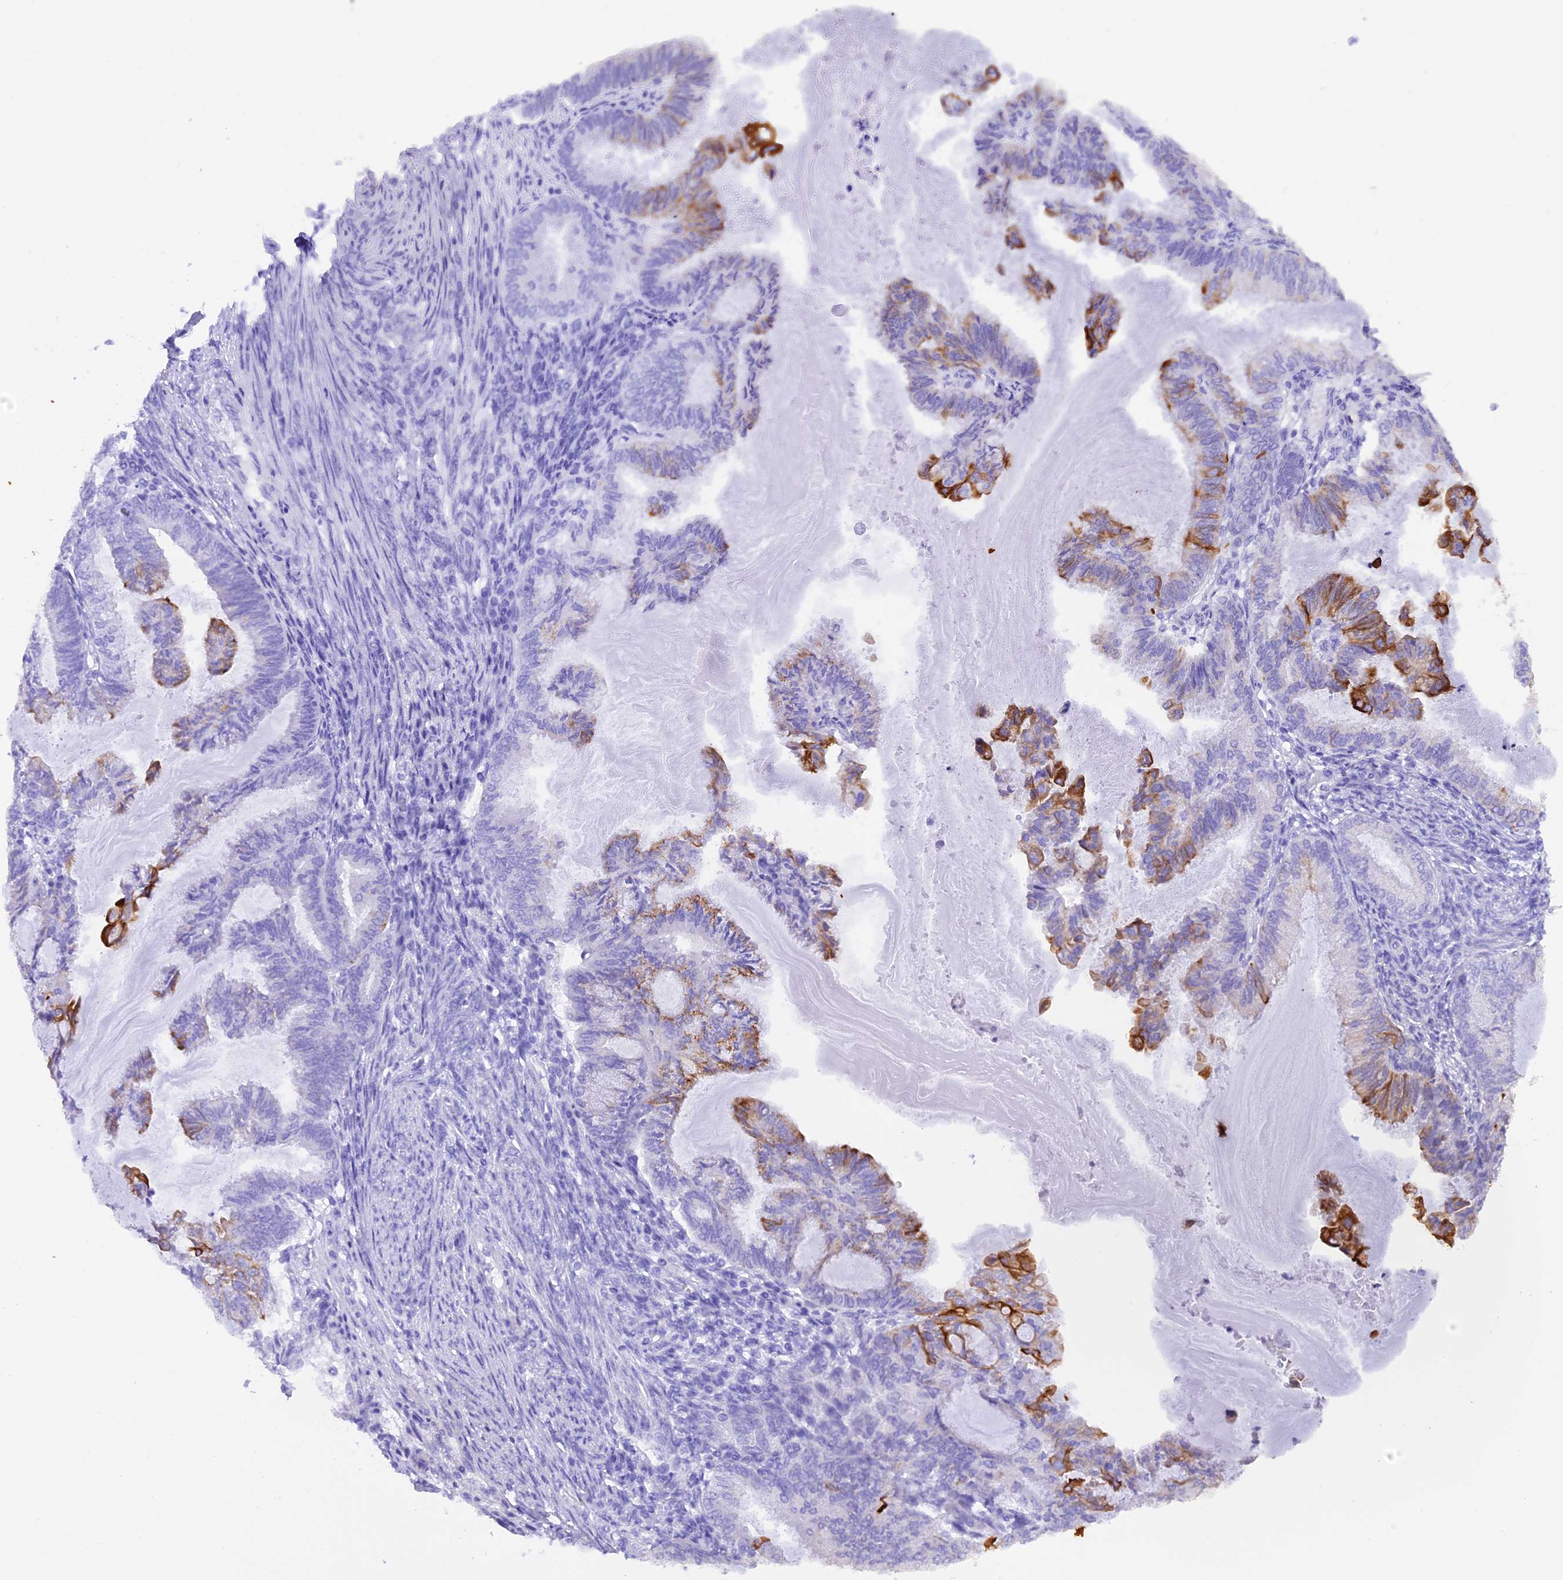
{"staining": {"intensity": "moderate", "quantity": "<25%", "location": "cytoplasmic/membranous"}, "tissue": "endometrial cancer", "cell_type": "Tumor cells", "image_type": "cancer", "snomed": [{"axis": "morphology", "description": "Adenocarcinoma, NOS"}, {"axis": "topography", "description": "Endometrium"}], "caption": "A micrograph showing moderate cytoplasmic/membranous staining in approximately <25% of tumor cells in endometrial cancer, as visualized by brown immunohistochemical staining.", "gene": "PKIA", "patient": {"sex": "female", "age": 86}}